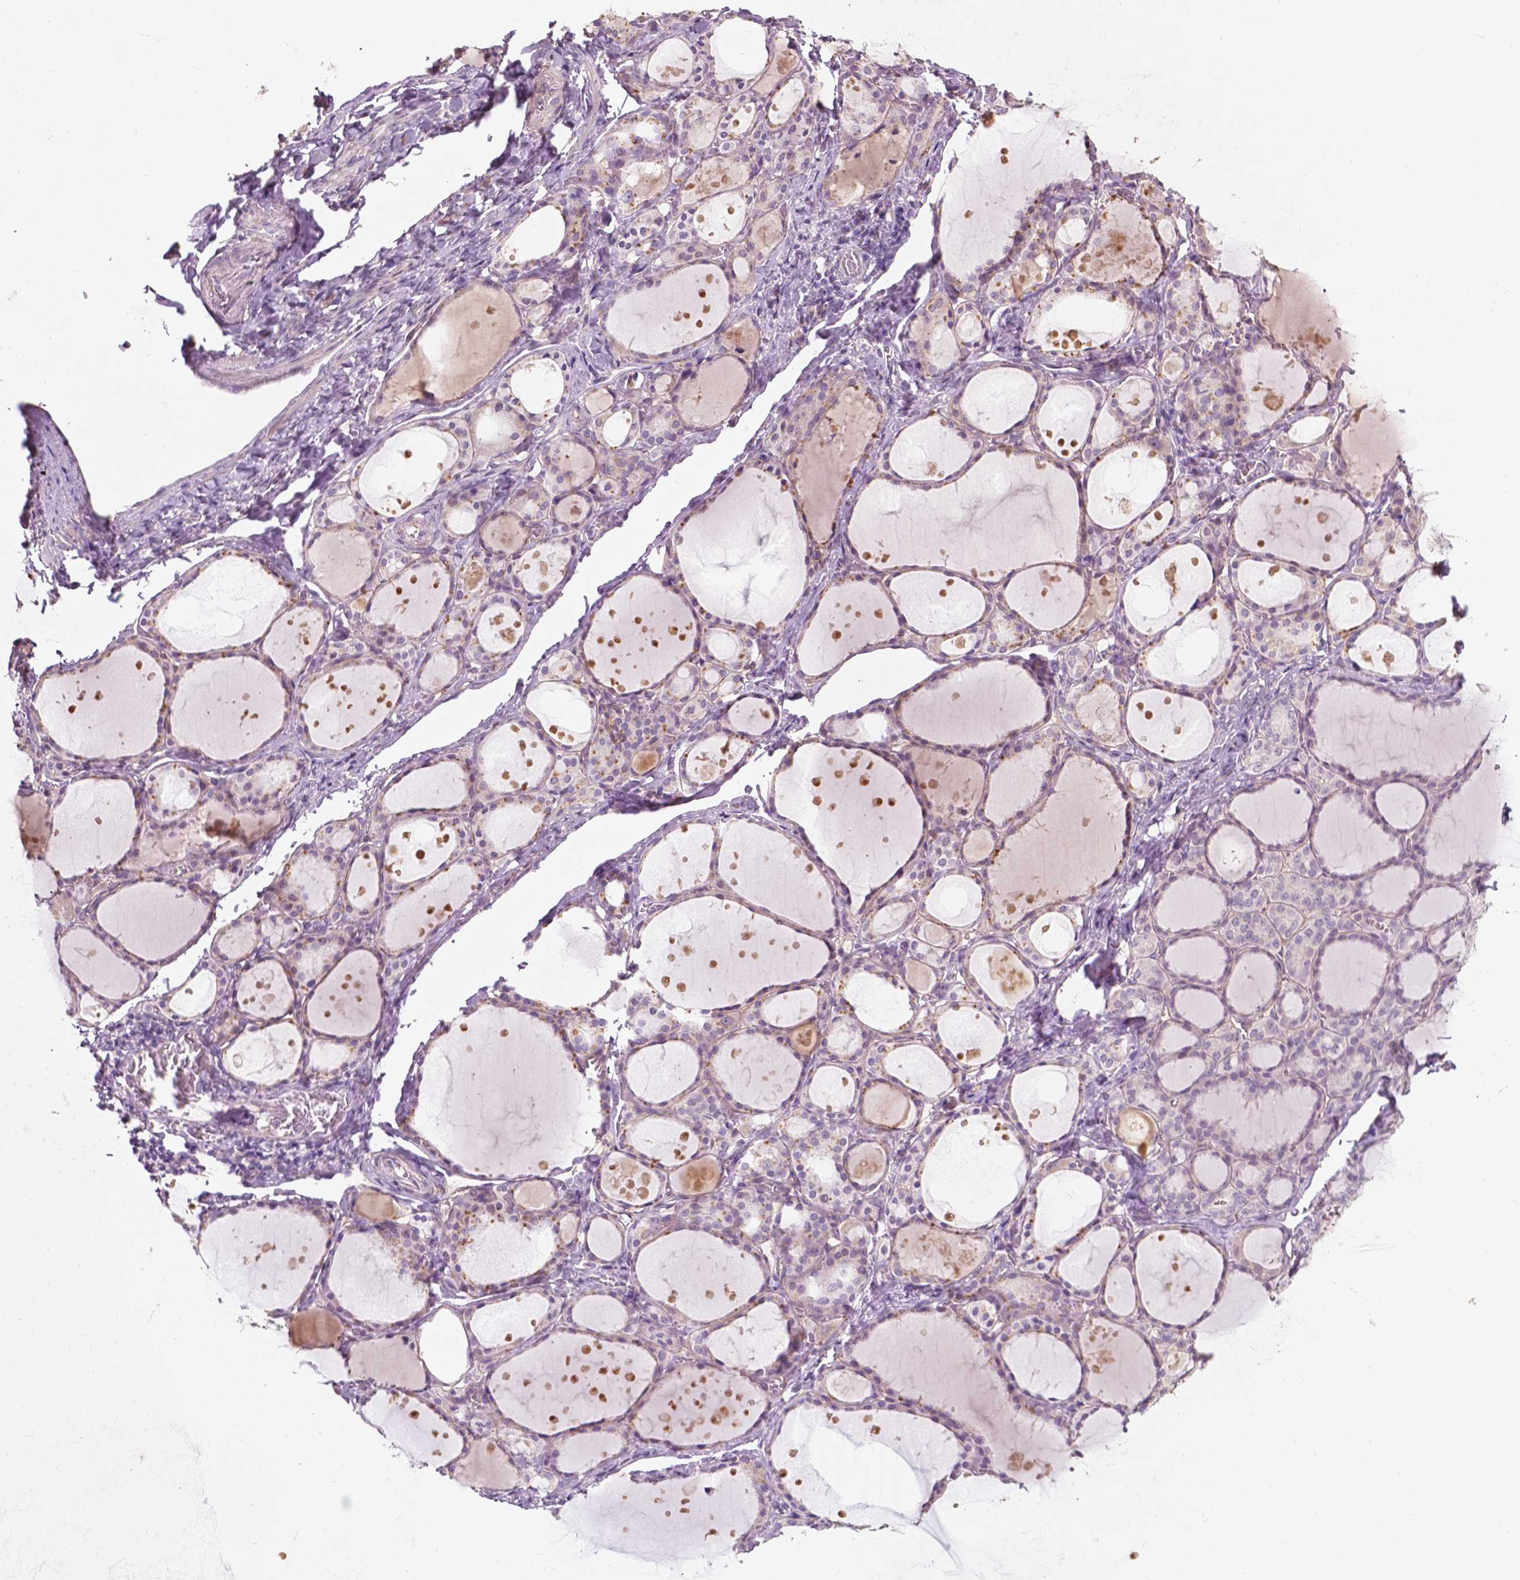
{"staining": {"intensity": "moderate", "quantity": "<25%", "location": "cytoplasmic/membranous"}, "tissue": "thyroid gland", "cell_type": "Glandular cells", "image_type": "normal", "snomed": [{"axis": "morphology", "description": "Normal tissue, NOS"}, {"axis": "topography", "description": "Thyroid gland"}], "caption": "A photomicrograph showing moderate cytoplasmic/membranous positivity in approximately <25% of glandular cells in benign thyroid gland, as visualized by brown immunohistochemical staining.", "gene": "GPR37", "patient": {"sex": "male", "age": 68}}